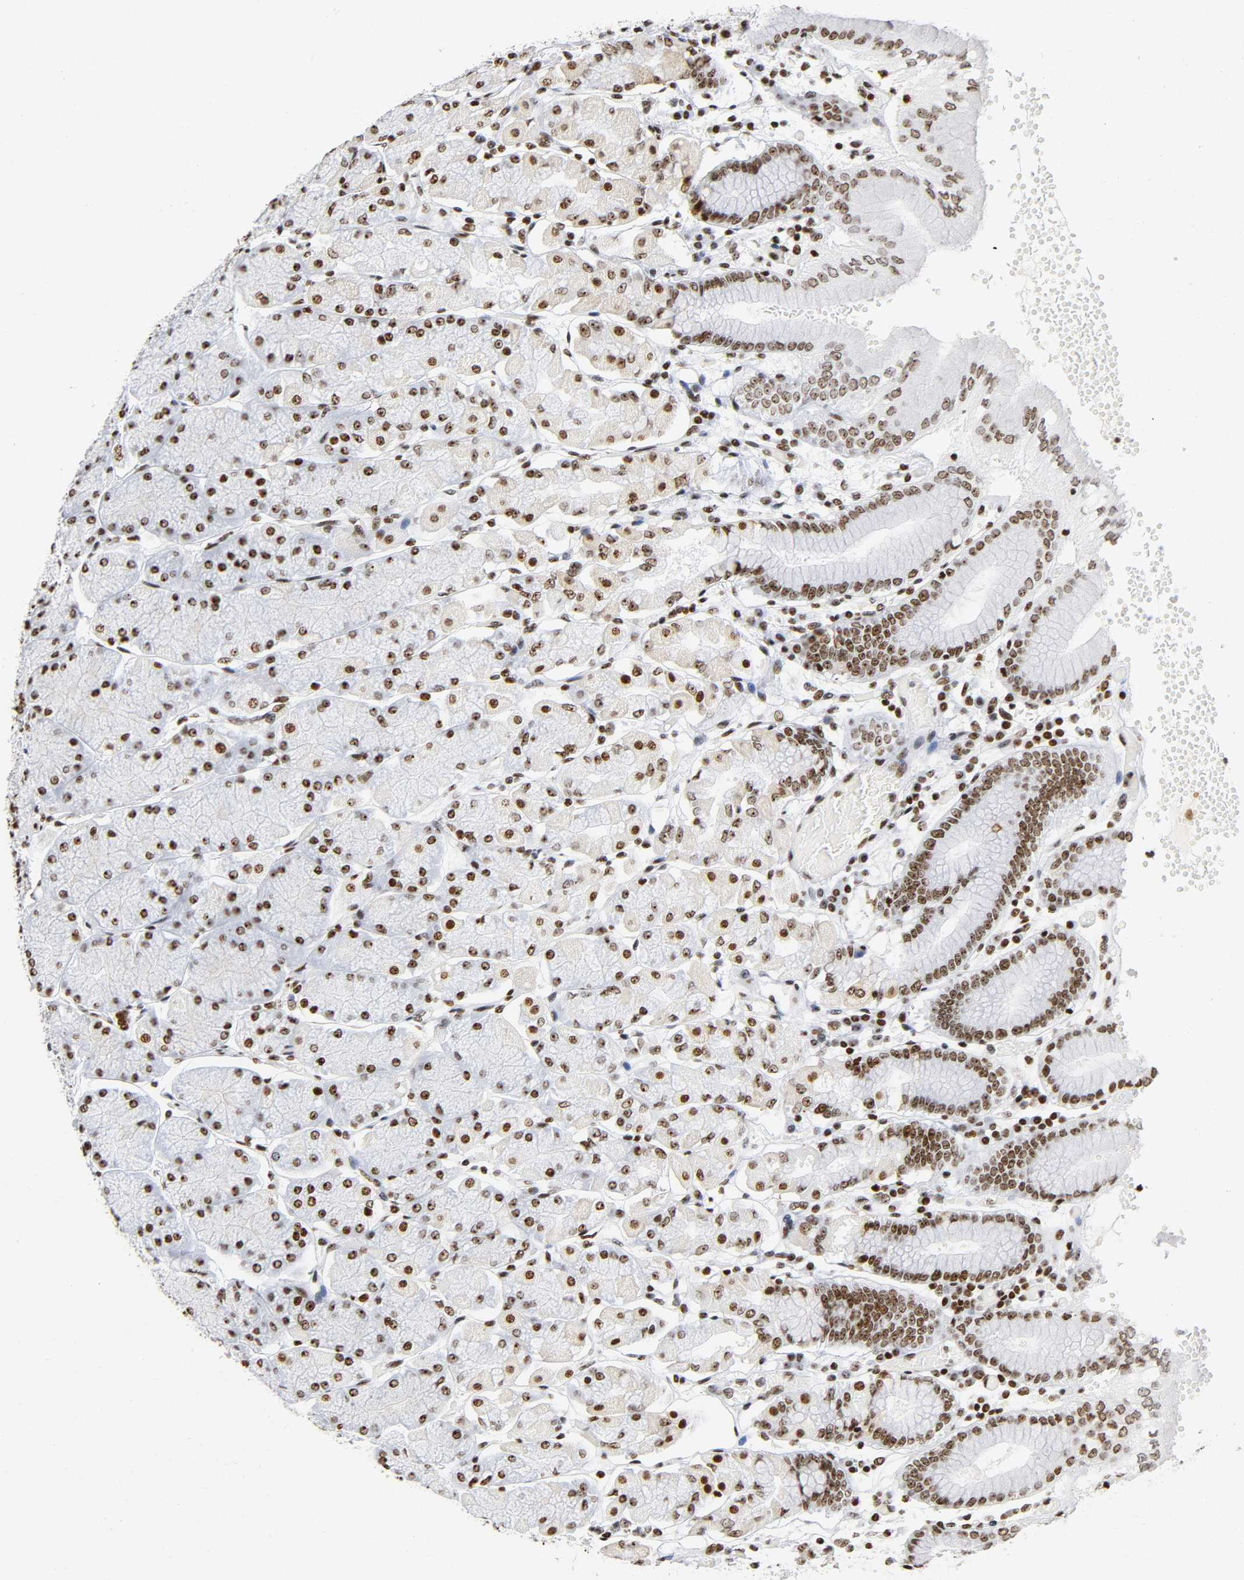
{"staining": {"intensity": "moderate", "quantity": ">75%", "location": "nuclear"}, "tissue": "stomach", "cell_type": "Glandular cells", "image_type": "normal", "snomed": [{"axis": "morphology", "description": "Normal tissue, NOS"}, {"axis": "topography", "description": "Stomach, upper"}, {"axis": "topography", "description": "Stomach"}], "caption": "Stomach was stained to show a protein in brown. There is medium levels of moderate nuclear staining in about >75% of glandular cells. (DAB IHC, brown staining for protein, blue staining for nuclei).", "gene": "UBTF", "patient": {"sex": "male", "age": 76}}